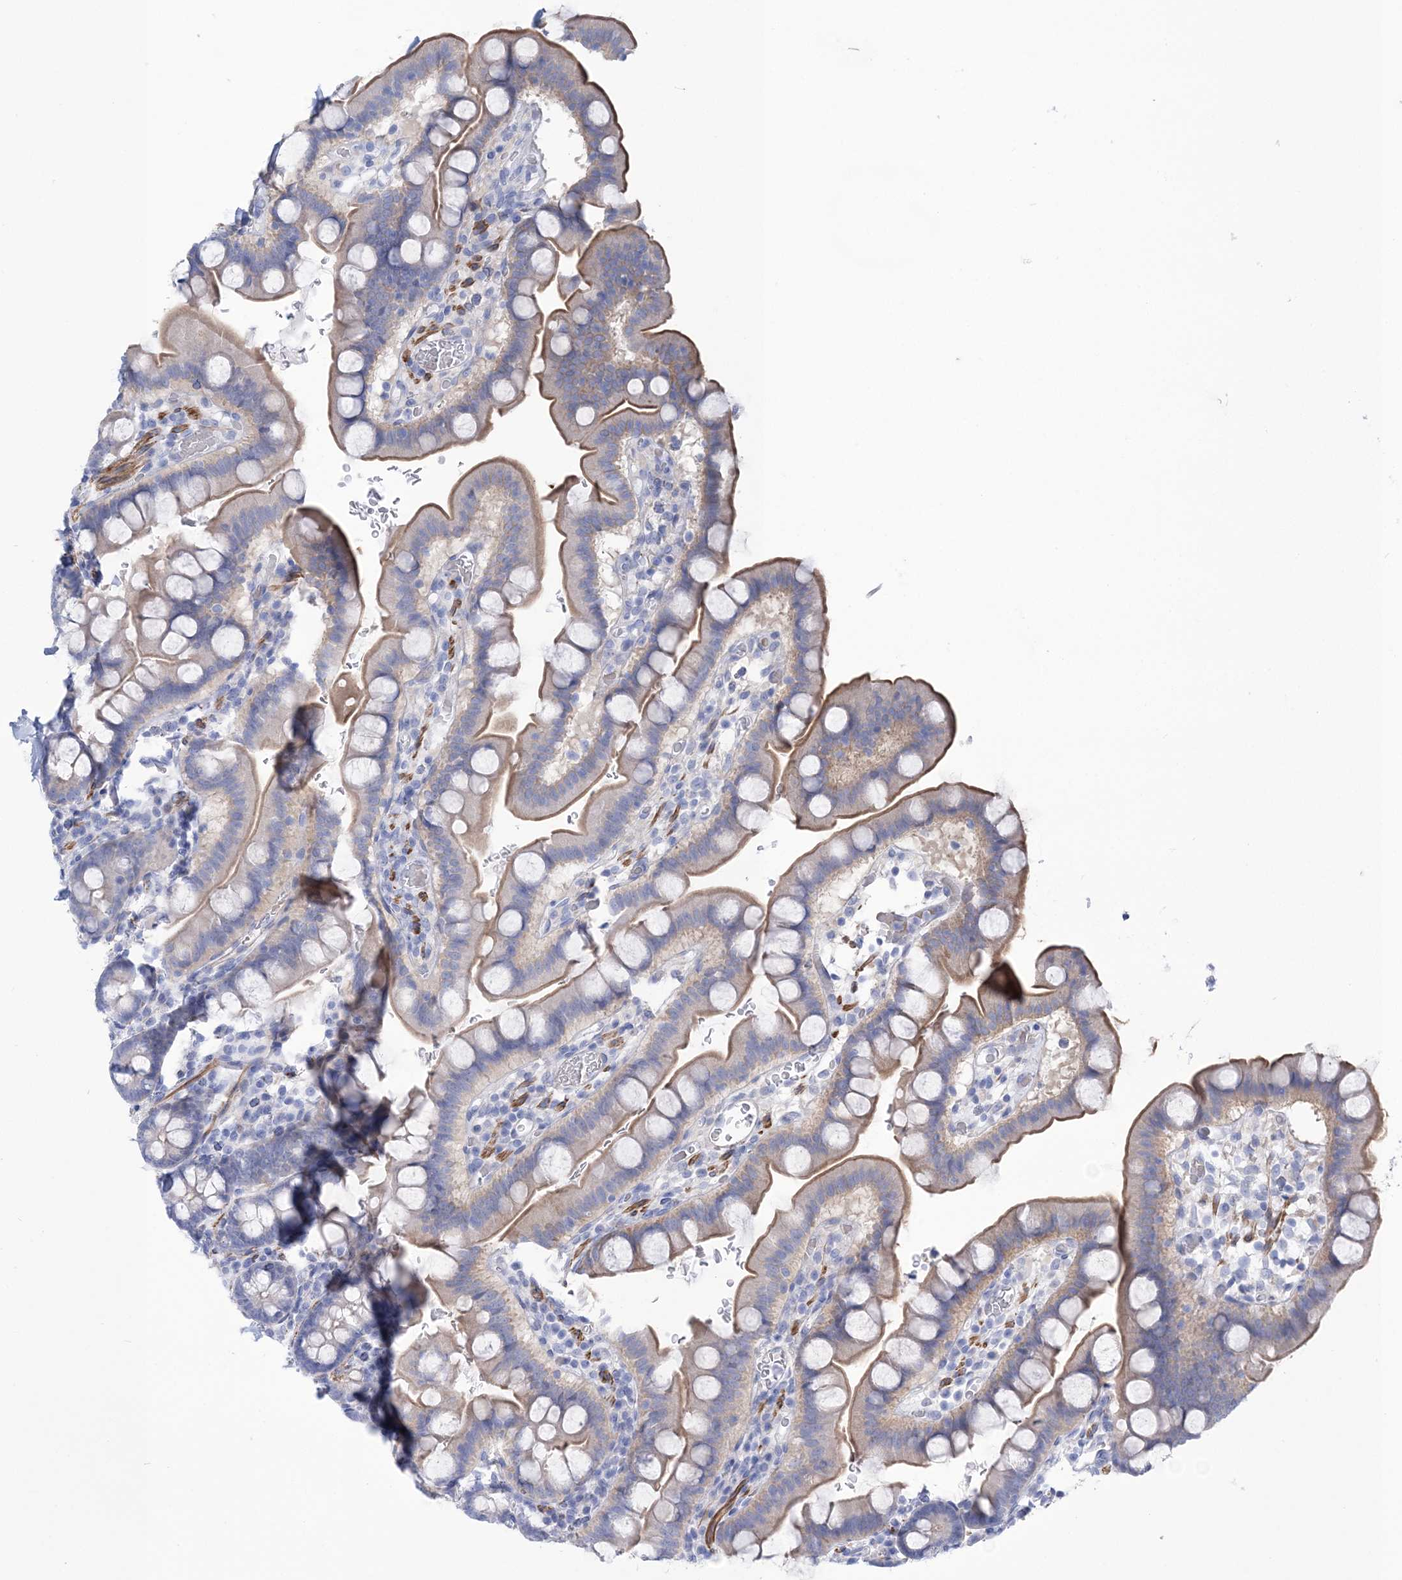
{"staining": {"intensity": "strong", "quantity": "<25%", "location": "cytoplasmic/membranous"}, "tissue": "small intestine", "cell_type": "Glandular cells", "image_type": "normal", "snomed": [{"axis": "morphology", "description": "Normal tissue, NOS"}, {"axis": "topography", "description": "Stomach, upper"}, {"axis": "topography", "description": "Stomach, lower"}, {"axis": "topography", "description": "Small intestine"}], "caption": "Protein staining of normal small intestine reveals strong cytoplasmic/membranous positivity in about <25% of glandular cells.", "gene": "WDR74", "patient": {"sex": "male", "age": 68}}